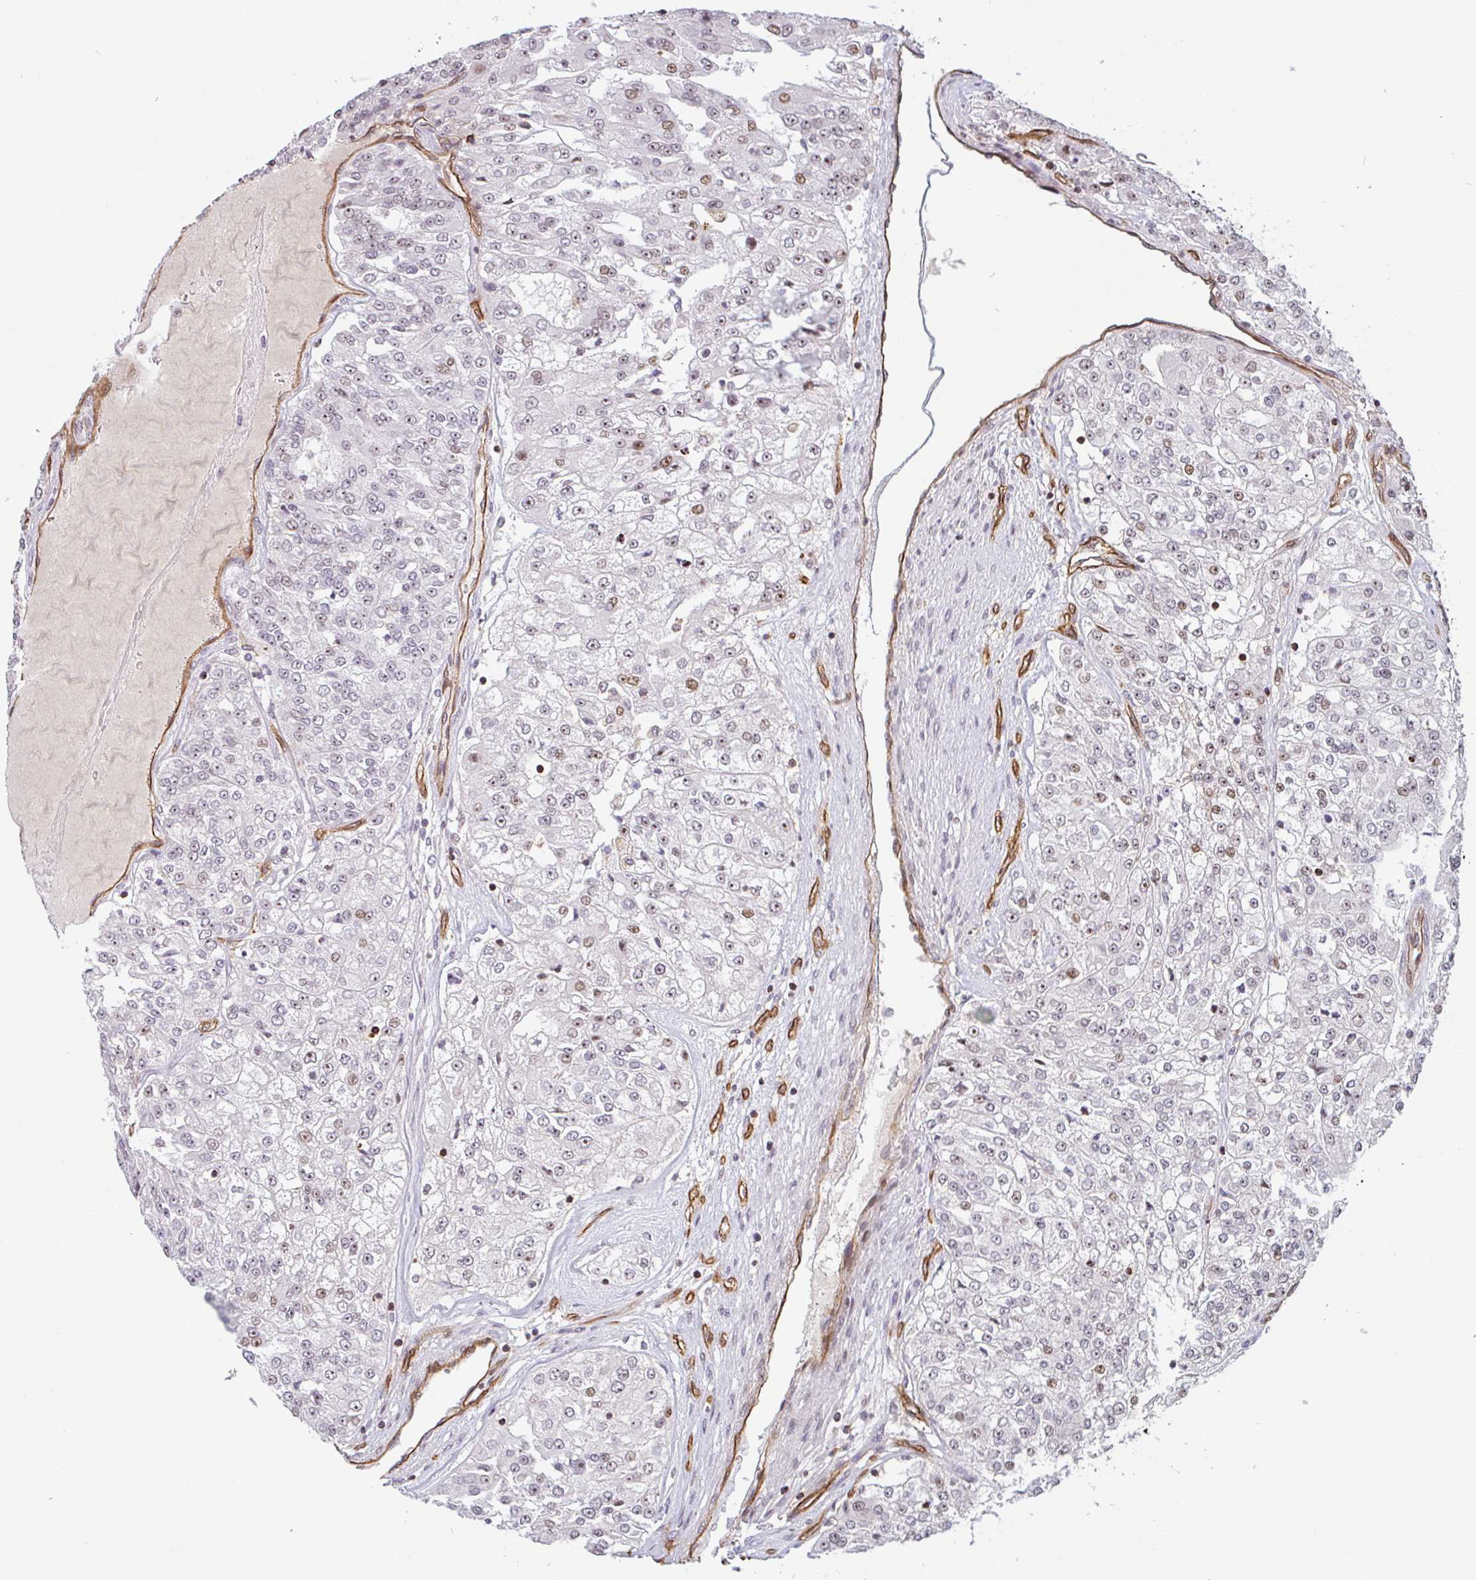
{"staining": {"intensity": "moderate", "quantity": "<25%", "location": "nuclear"}, "tissue": "renal cancer", "cell_type": "Tumor cells", "image_type": "cancer", "snomed": [{"axis": "morphology", "description": "Adenocarcinoma, NOS"}, {"axis": "topography", "description": "Kidney"}], "caption": "Protein staining of renal cancer tissue shows moderate nuclear staining in approximately <25% of tumor cells.", "gene": "ZNF689", "patient": {"sex": "female", "age": 63}}